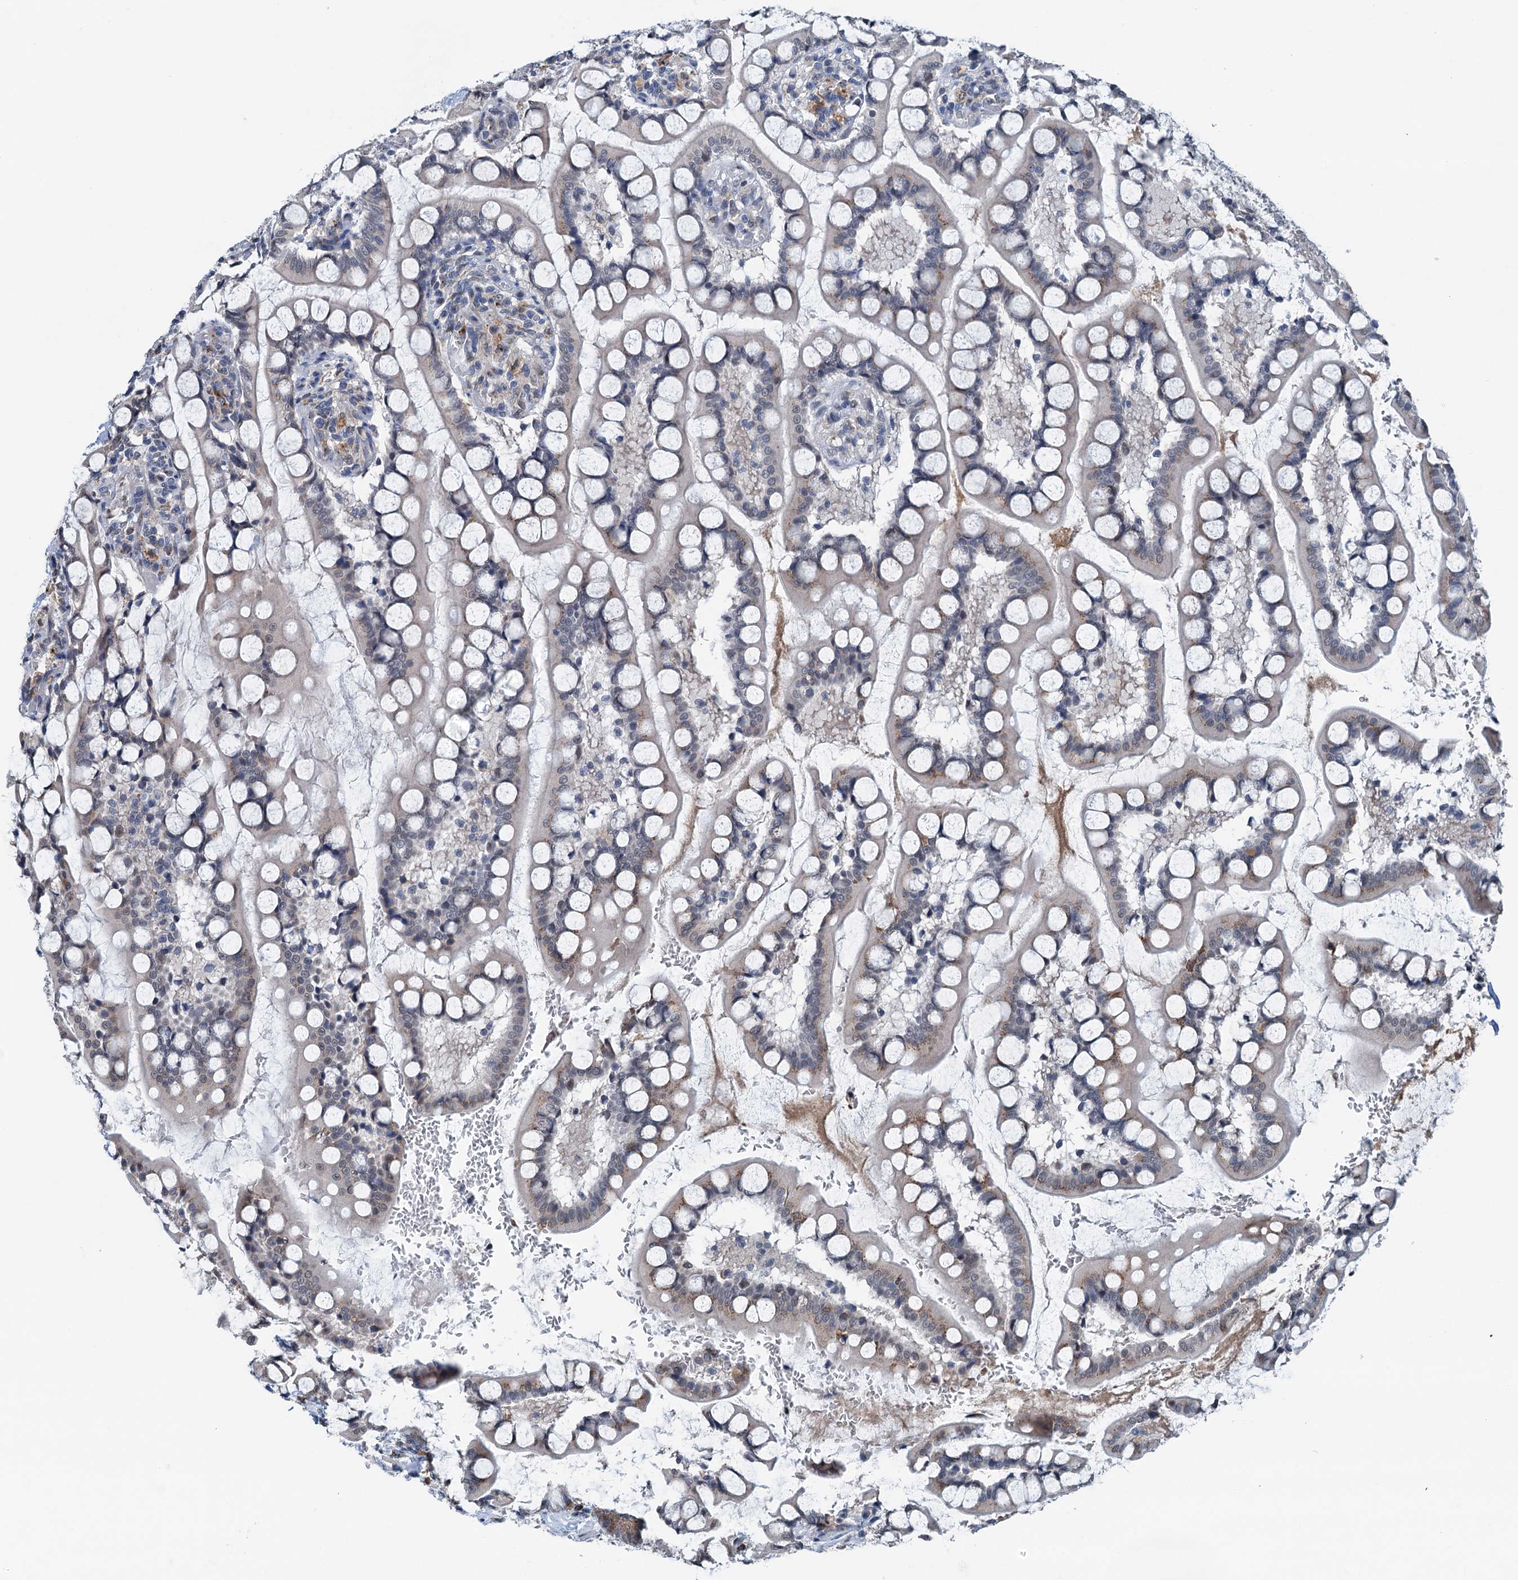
{"staining": {"intensity": "weak", "quantity": "25%-75%", "location": "cytoplasmic/membranous"}, "tissue": "small intestine", "cell_type": "Glandular cells", "image_type": "normal", "snomed": [{"axis": "morphology", "description": "Normal tissue, NOS"}, {"axis": "topography", "description": "Small intestine"}], "caption": "An immunohistochemistry micrograph of normal tissue is shown. Protein staining in brown shows weak cytoplasmic/membranous positivity in small intestine within glandular cells.", "gene": "SHLD1", "patient": {"sex": "male", "age": 52}}